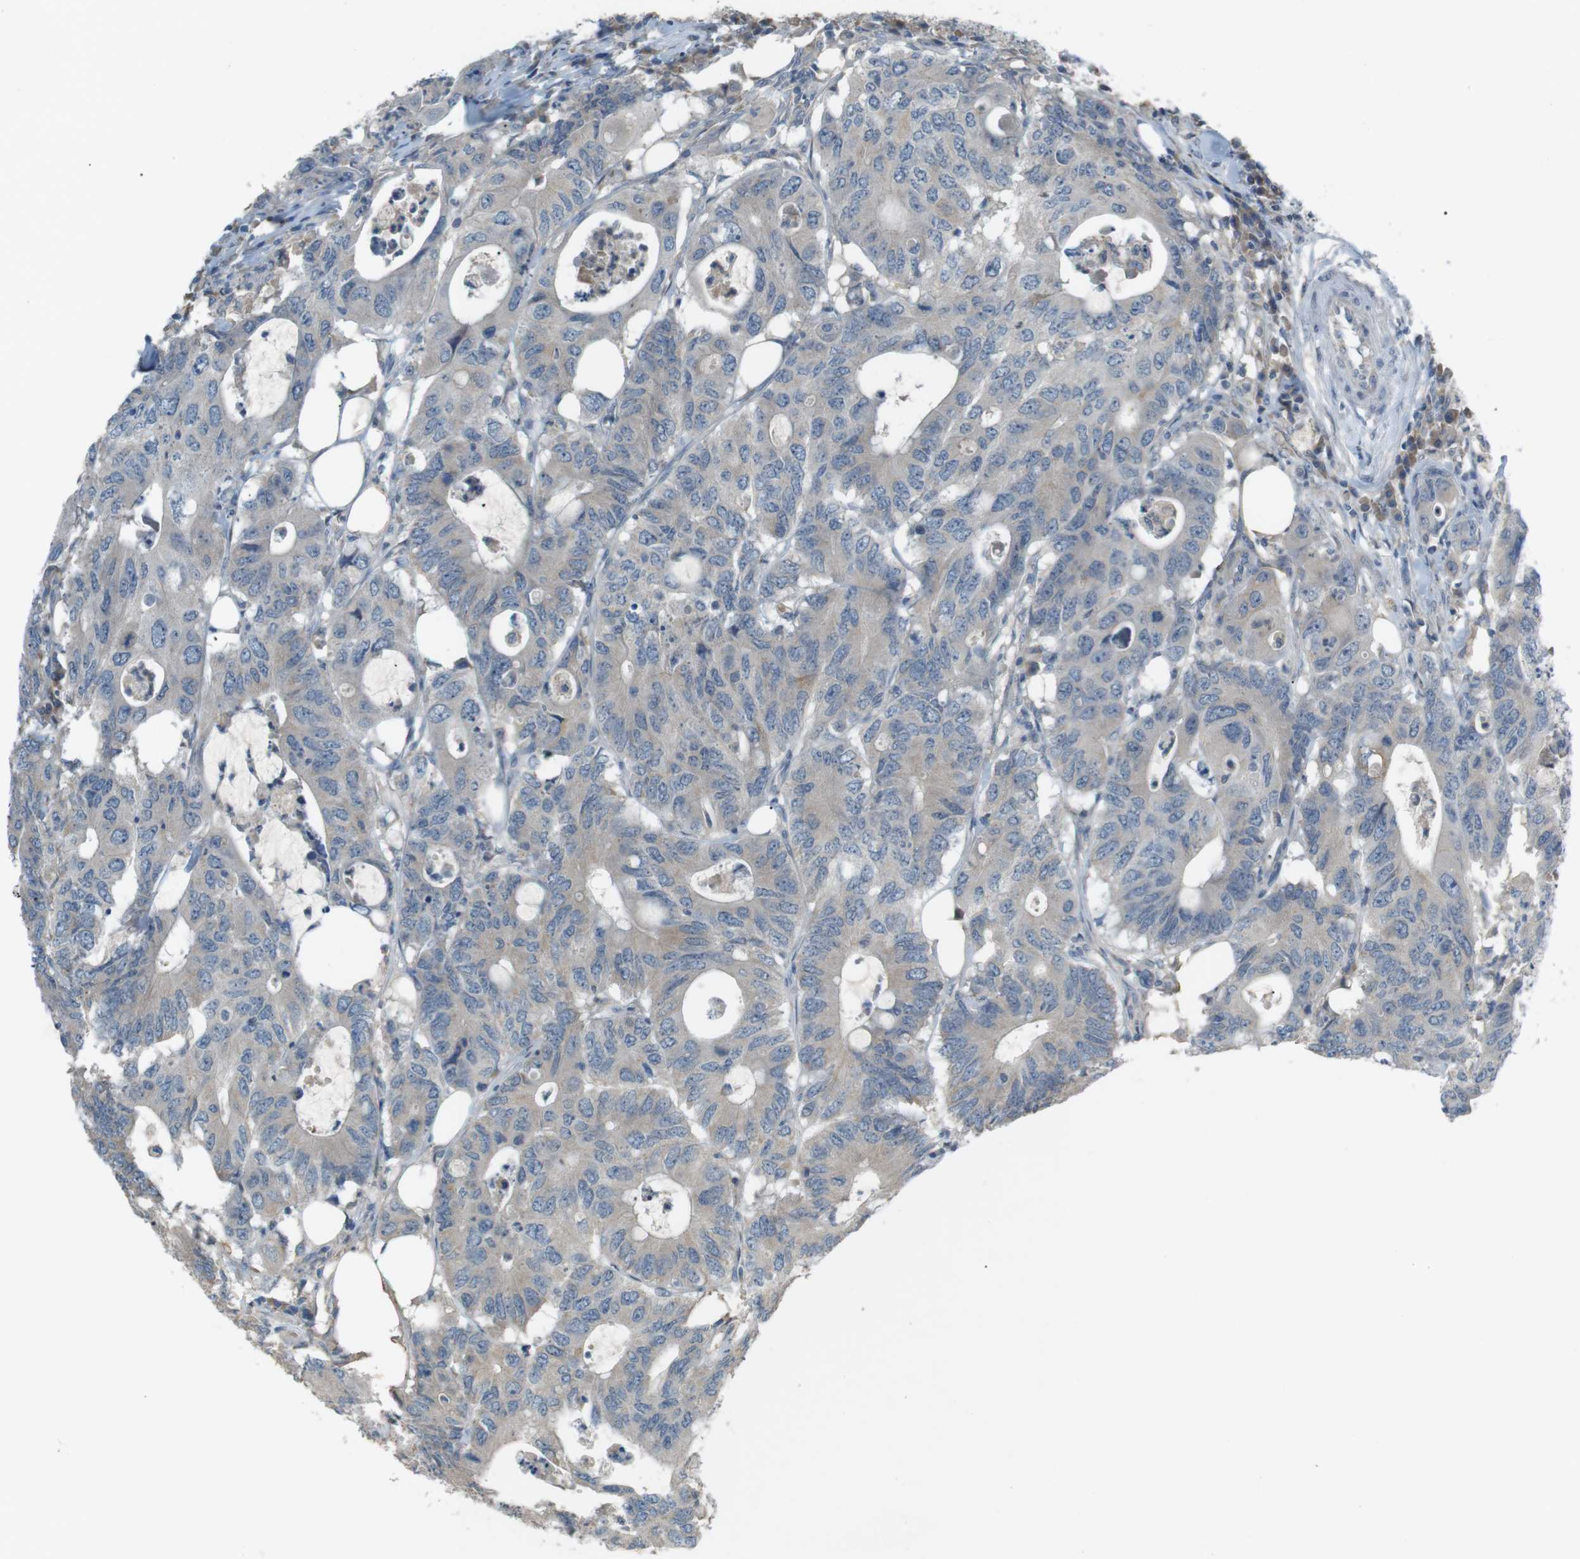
{"staining": {"intensity": "weak", "quantity": "<25%", "location": "cytoplasmic/membranous"}, "tissue": "colorectal cancer", "cell_type": "Tumor cells", "image_type": "cancer", "snomed": [{"axis": "morphology", "description": "Adenocarcinoma, NOS"}, {"axis": "topography", "description": "Colon"}], "caption": "Immunohistochemistry histopathology image of neoplastic tissue: human colorectal adenocarcinoma stained with DAB shows no significant protein positivity in tumor cells.", "gene": "RTN3", "patient": {"sex": "male", "age": 71}}